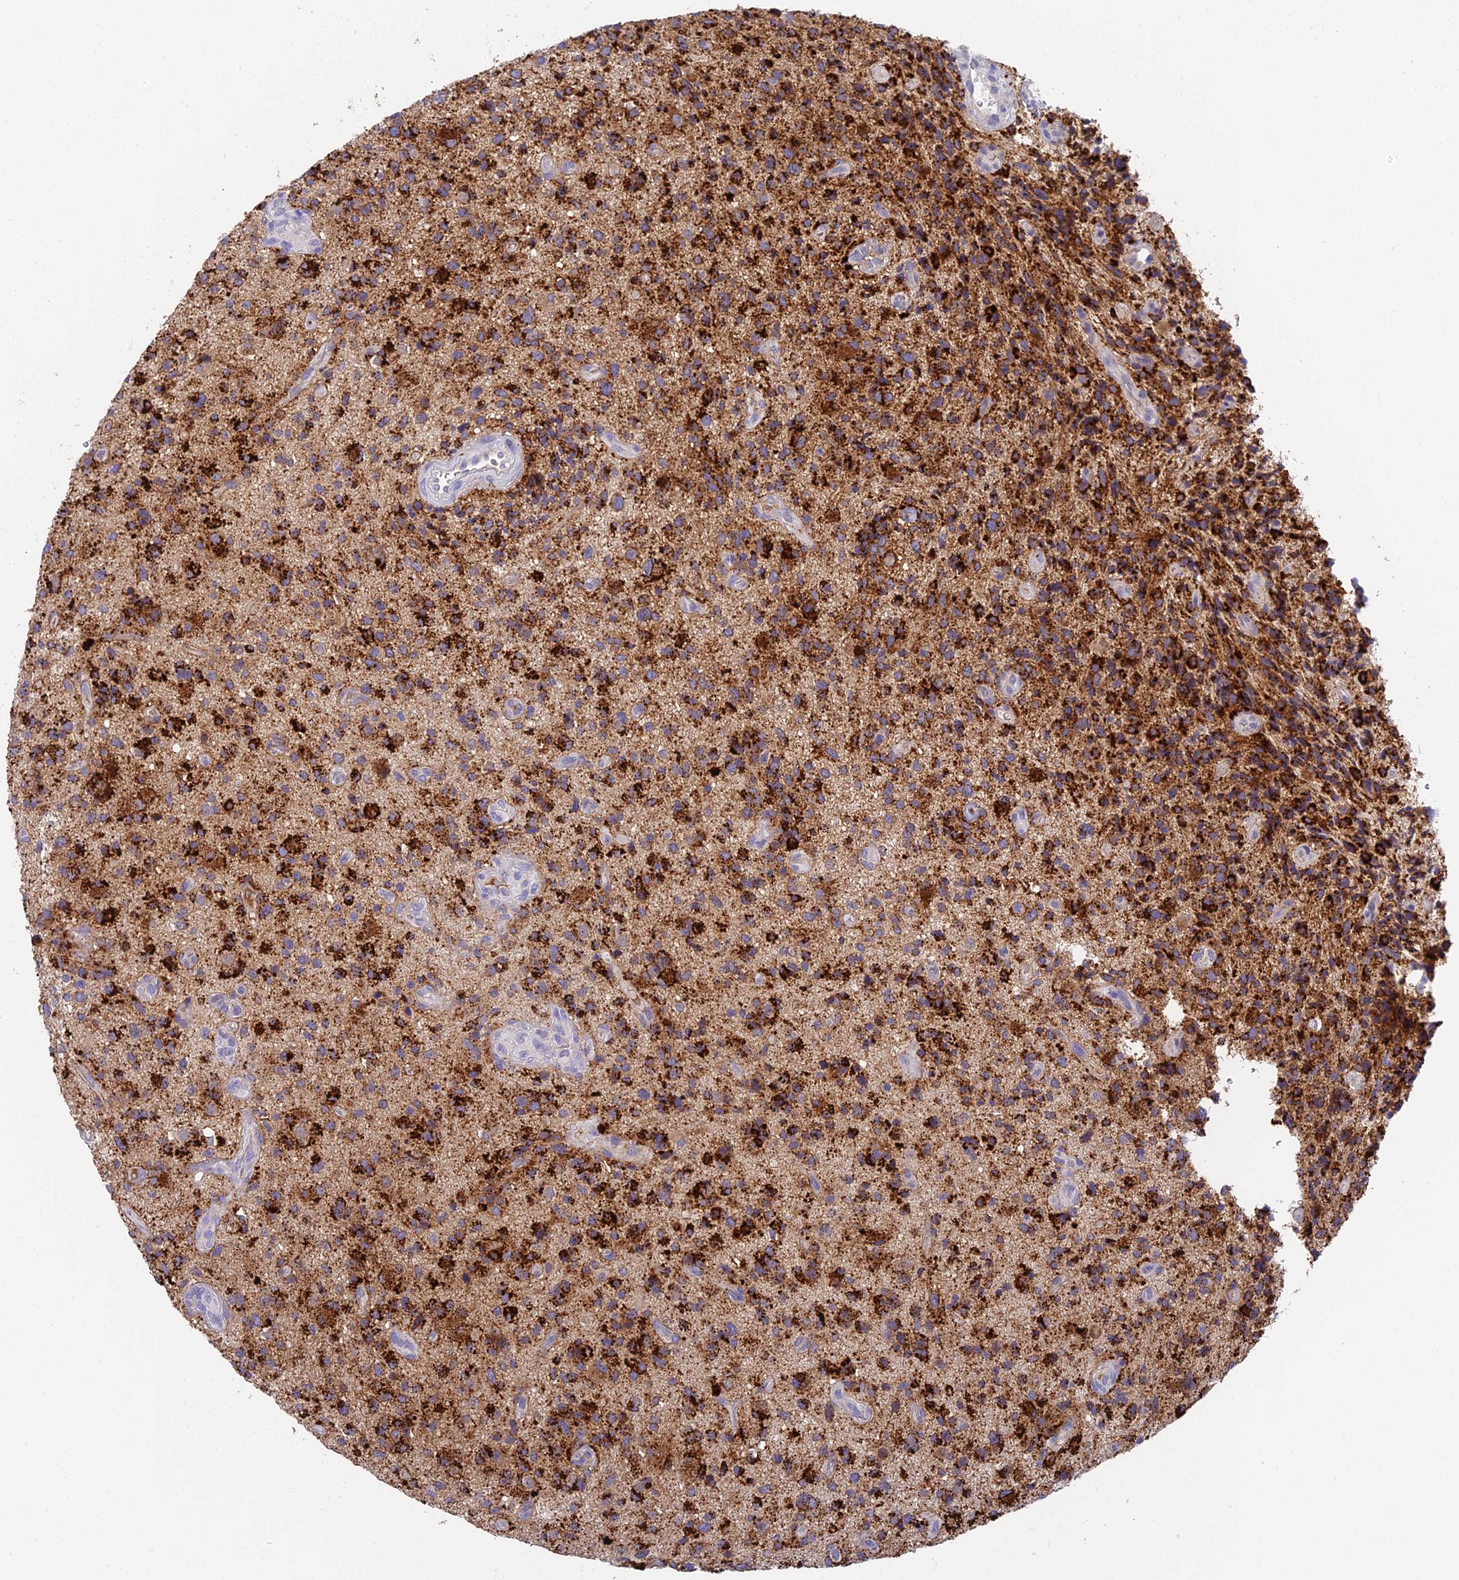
{"staining": {"intensity": "strong", "quantity": "25%-75%", "location": "cytoplasmic/membranous"}, "tissue": "glioma", "cell_type": "Tumor cells", "image_type": "cancer", "snomed": [{"axis": "morphology", "description": "Glioma, malignant, High grade"}, {"axis": "topography", "description": "Brain"}], "caption": "Immunohistochemical staining of glioma shows strong cytoplasmic/membranous protein positivity in approximately 25%-75% of tumor cells. The protein is stained brown, and the nuclei are stained in blue (DAB (3,3'-diaminobenzidine) IHC with brightfield microscopy, high magnification).", "gene": "ADAMTS13", "patient": {"sex": "male", "age": 47}}